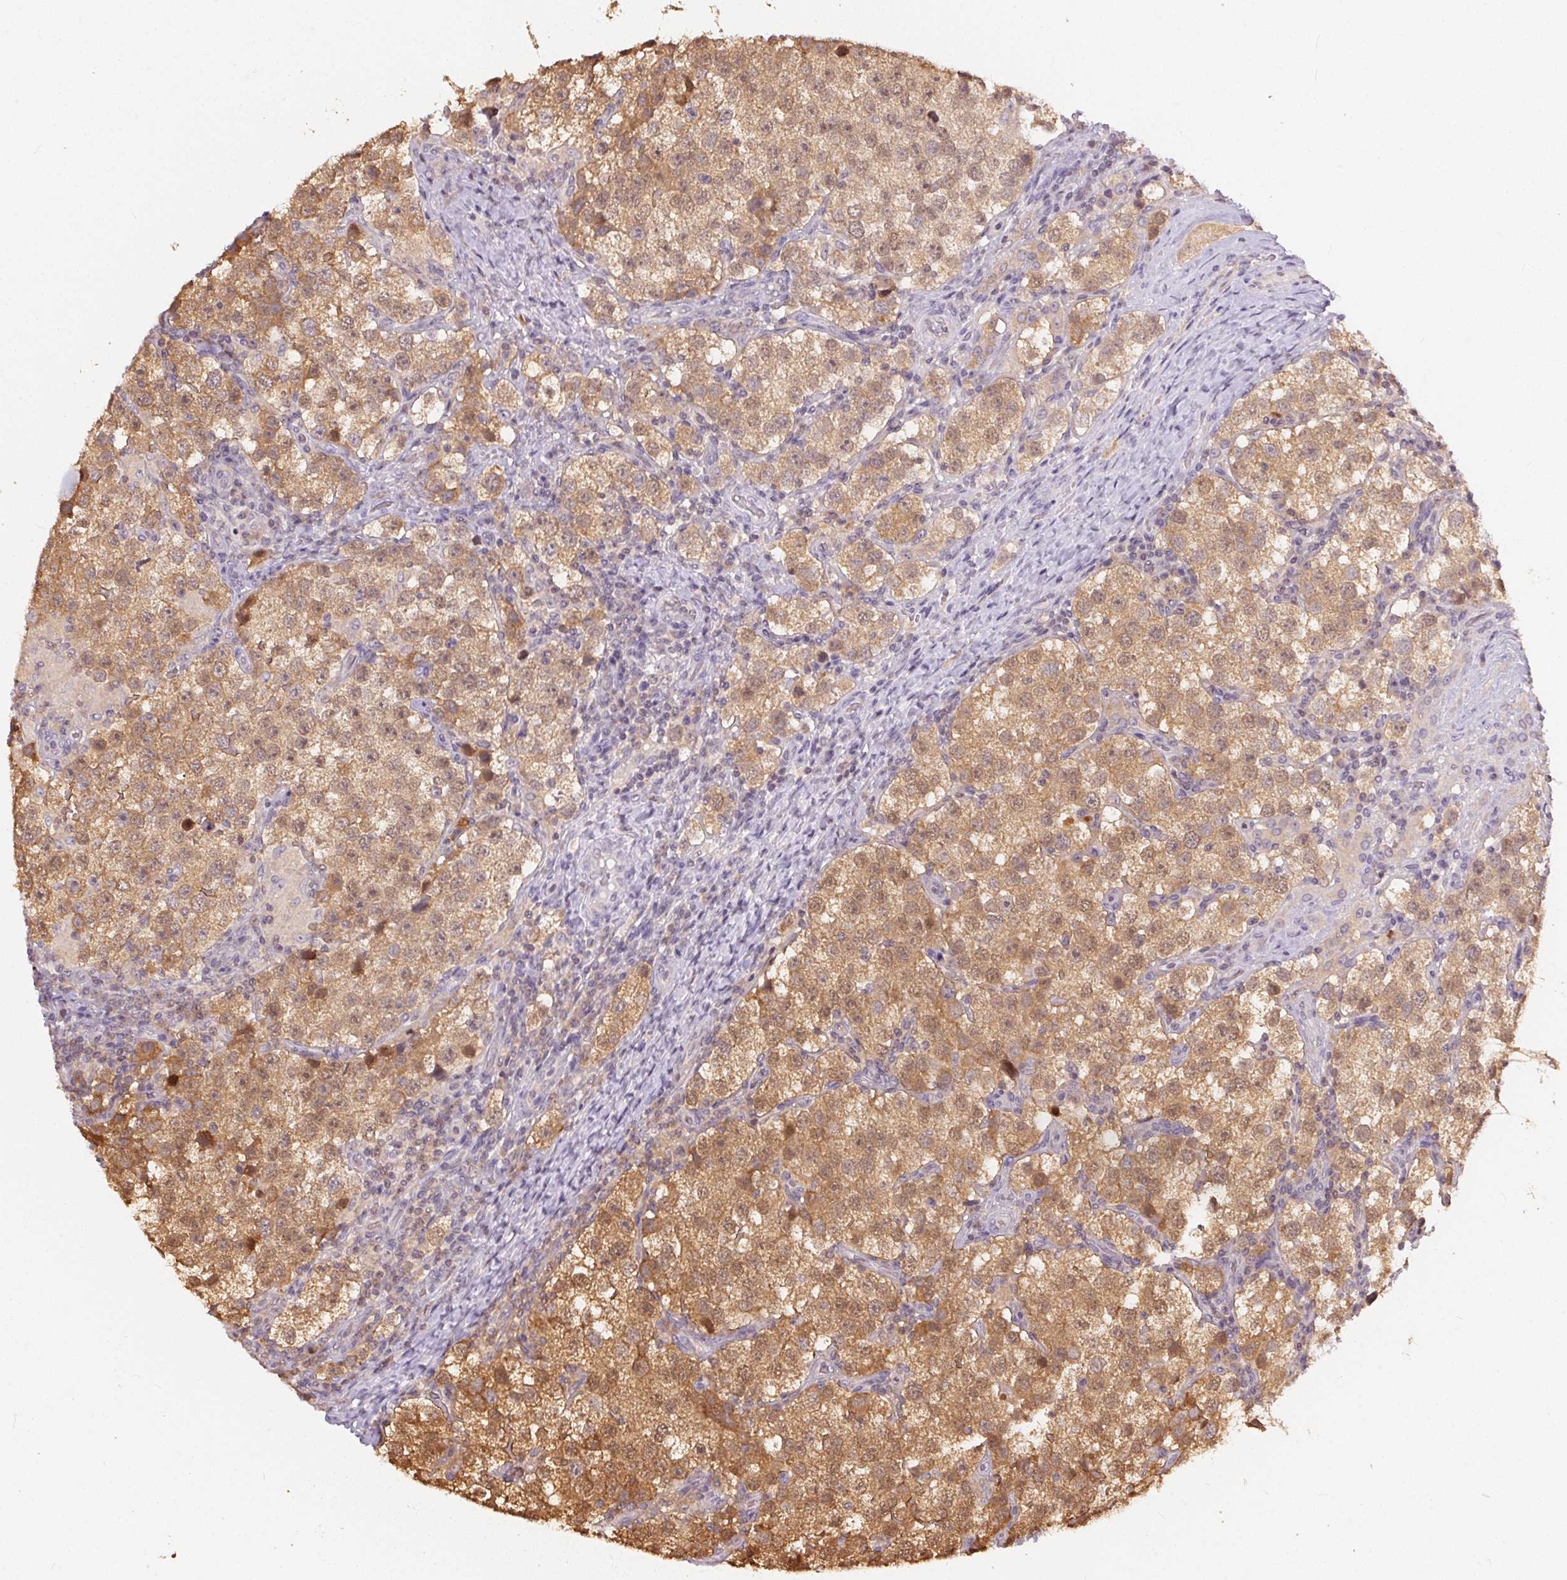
{"staining": {"intensity": "moderate", "quantity": ">75%", "location": "cytoplasmic/membranous,nuclear"}, "tissue": "testis cancer", "cell_type": "Tumor cells", "image_type": "cancer", "snomed": [{"axis": "morphology", "description": "Seminoma, NOS"}, {"axis": "topography", "description": "Testis"}], "caption": "Immunohistochemical staining of human testis cancer shows medium levels of moderate cytoplasmic/membranous and nuclear expression in about >75% of tumor cells.", "gene": "BLMH", "patient": {"sex": "male", "age": 37}}